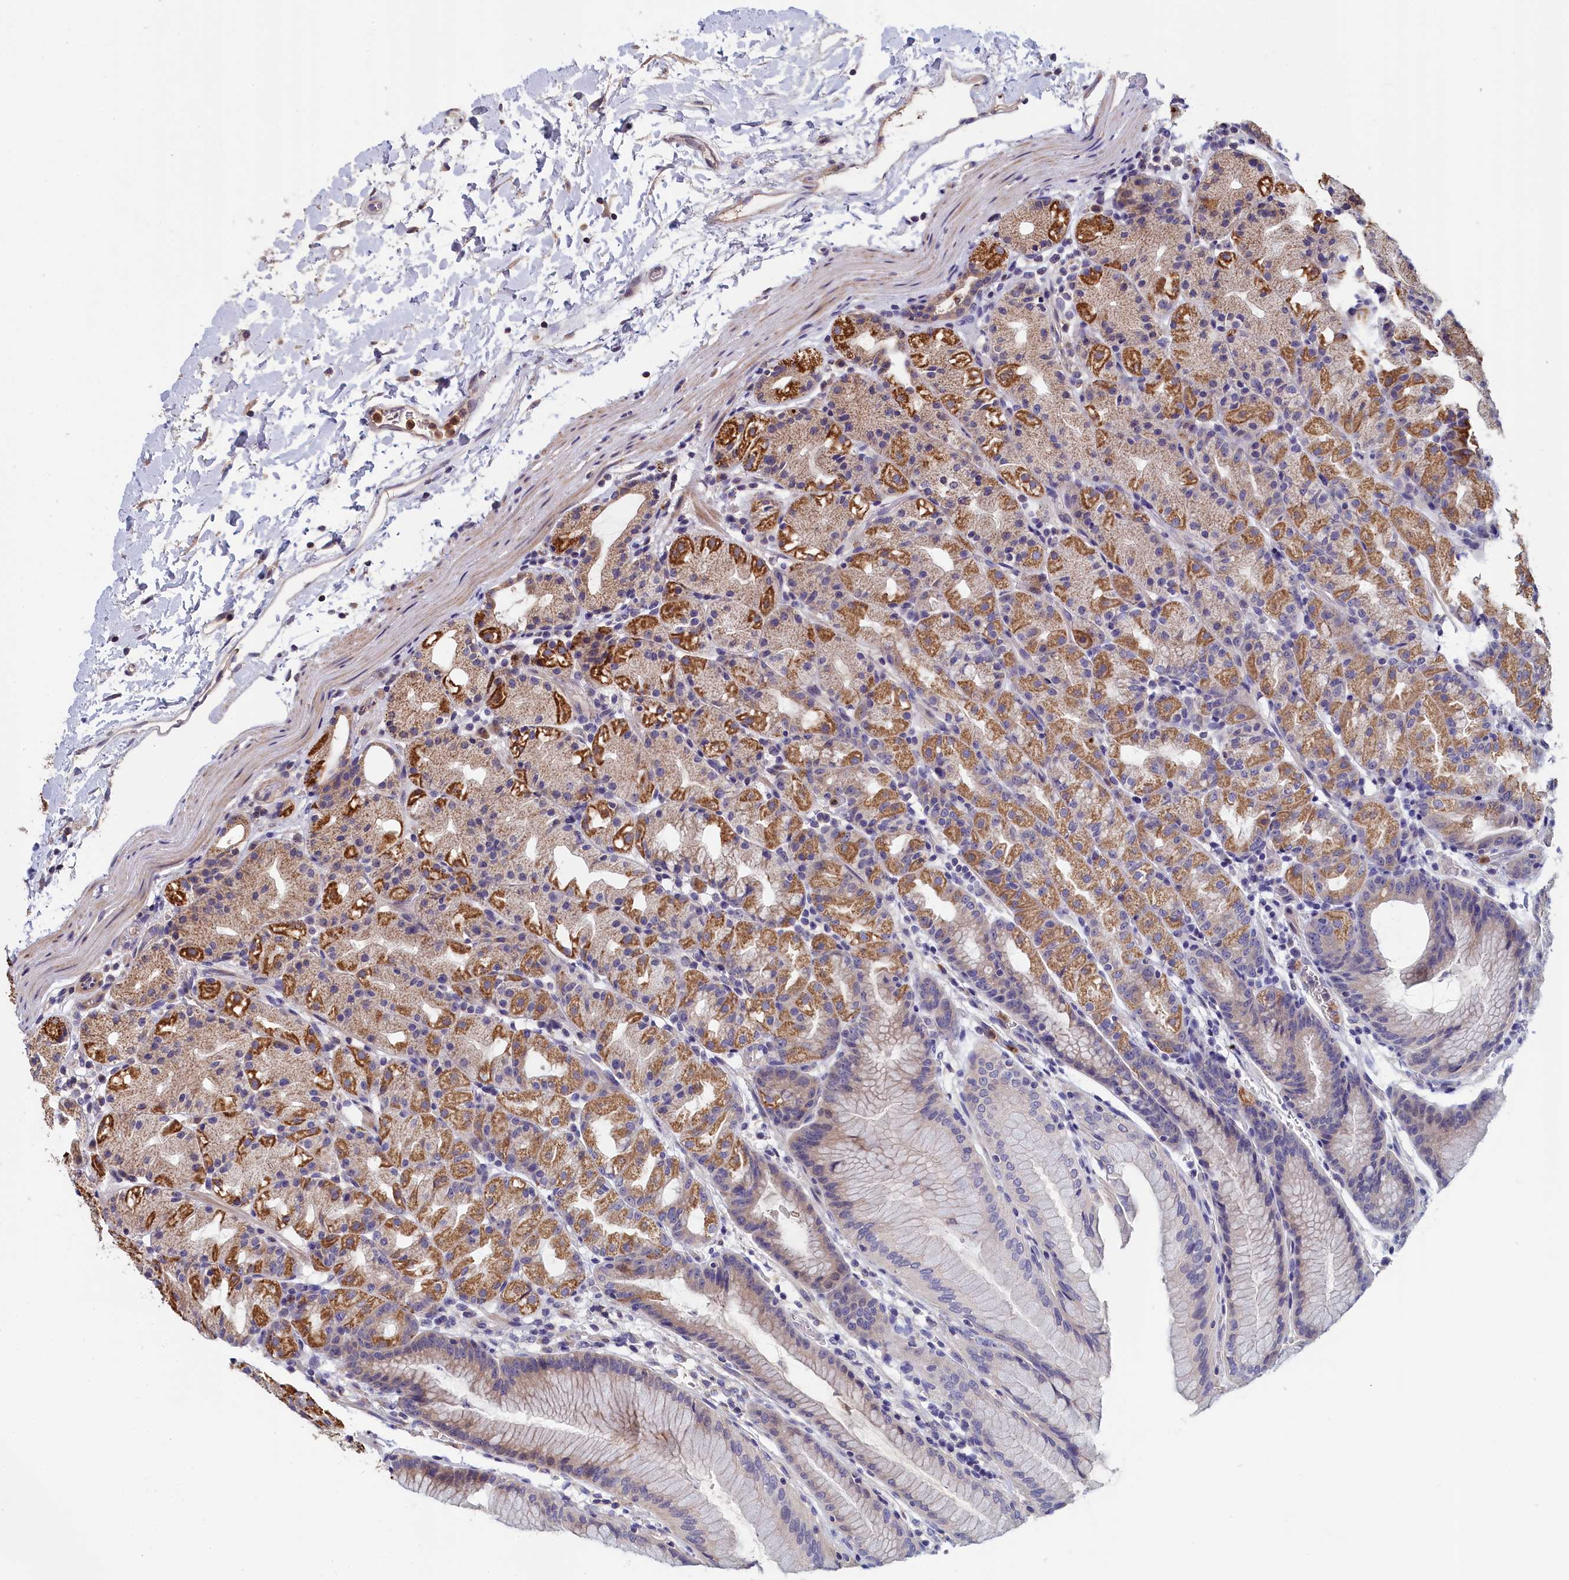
{"staining": {"intensity": "moderate", "quantity": "25%-75%", "location": "cytoplasmic/membranous"}, "tissue": "stomach", "cell_type": "Glandular cells", "image_type": "normal", "snomed": [{"axis": "morphology", "description": "Normal tissue, NOS"}, {"axis": "topography", "description": "Stomach, upper"}], "caption": "Unremarkable stomach was stained to show a protein in brown. There is medium levels of moderate cytoplasmic/membranous staining in approximately 25%-75% of glandular cells.", "gene": "EPB41L4B", "patient": {"sex": "male", "age": 48}}